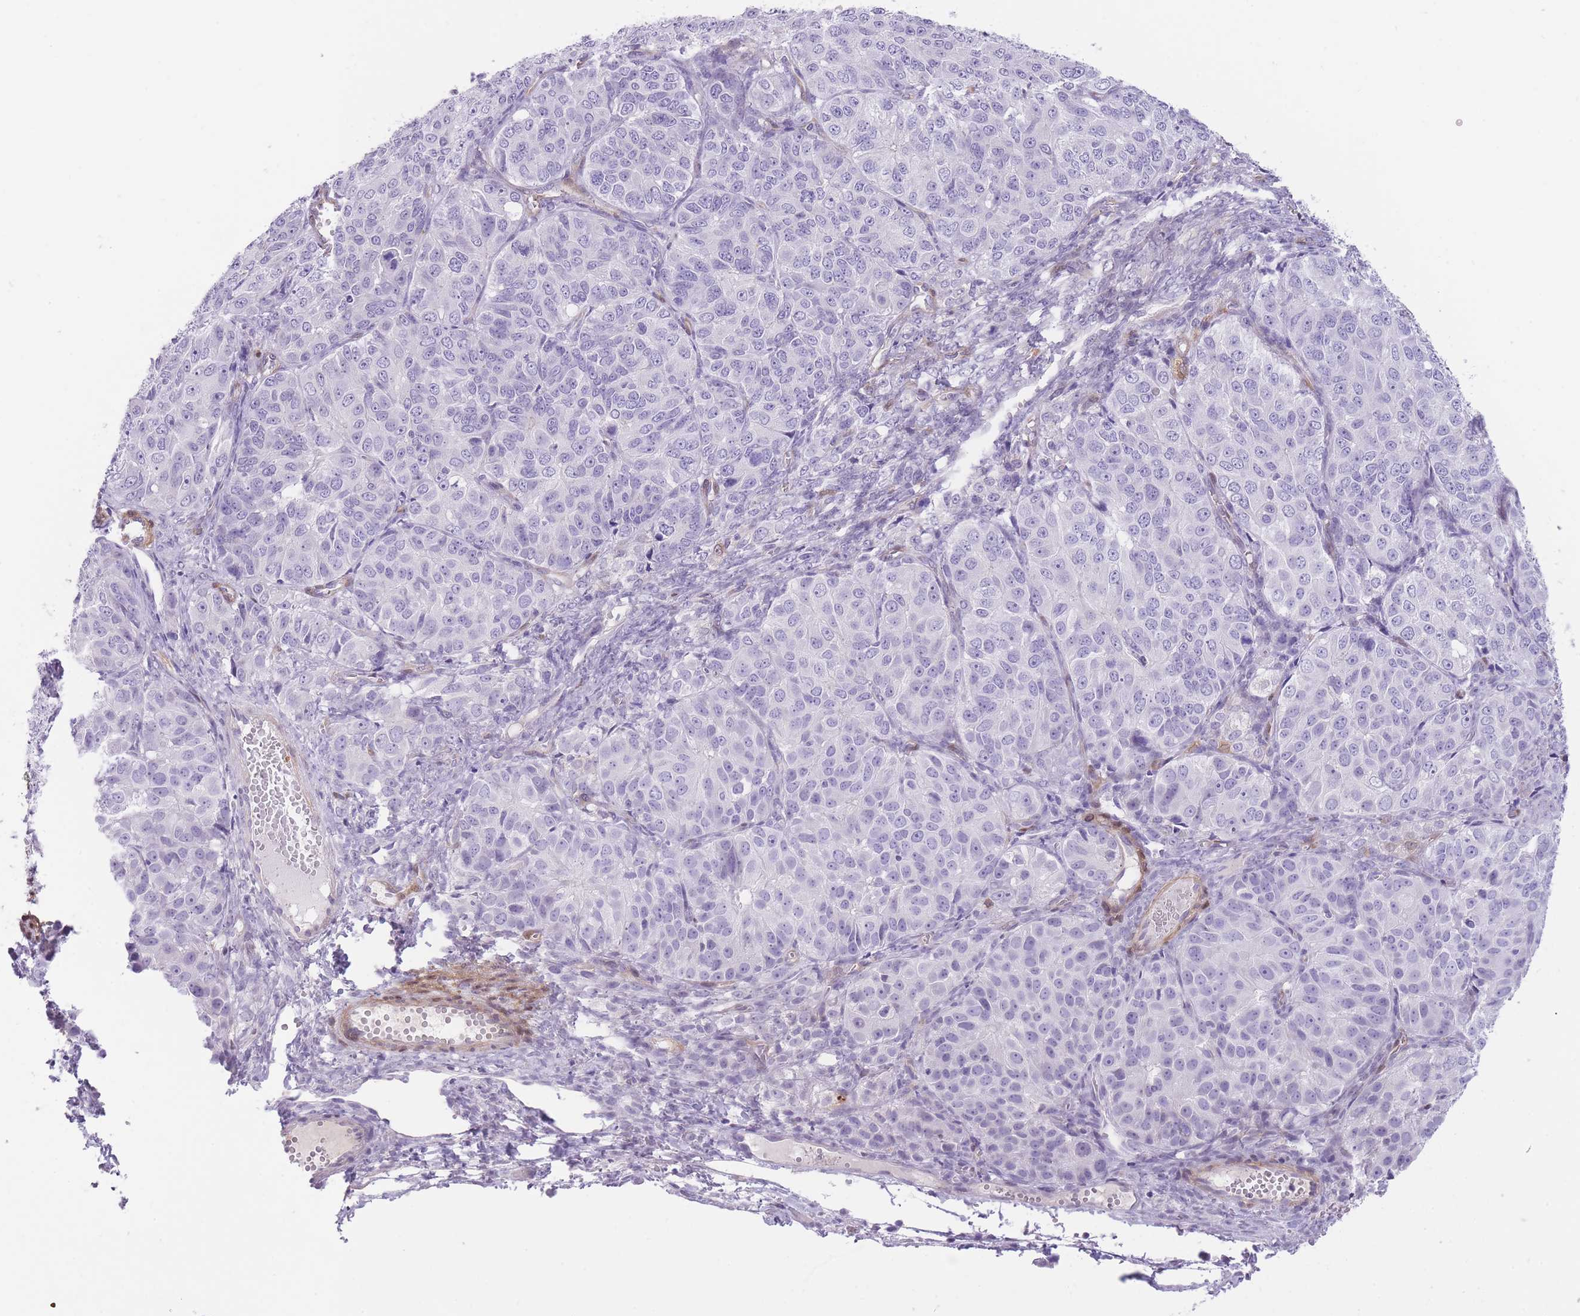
{"staining": {"intensity": "negative", "quantity": "none", "location": "none"}, "tissue": "ovarian cancer", "cell_type": "Tumor cells", "image_type": "cancer", "snomed": [{"axis": "morphology", "description": "Carcinoma, endometroid"}, {"axis": "topography", "description": "Ovary"}], "caption": "The photomicrograph displays no staining of tumor cells in ovarian endometroid carcinoma. The staining was performed using DAB to visualize the protein expression in brown, while the nuclei were stained in blue with hematoxylin (Magnification: 20x).", "gene": "OR11H12", "patient": {"sex": "female", "age": 51}}